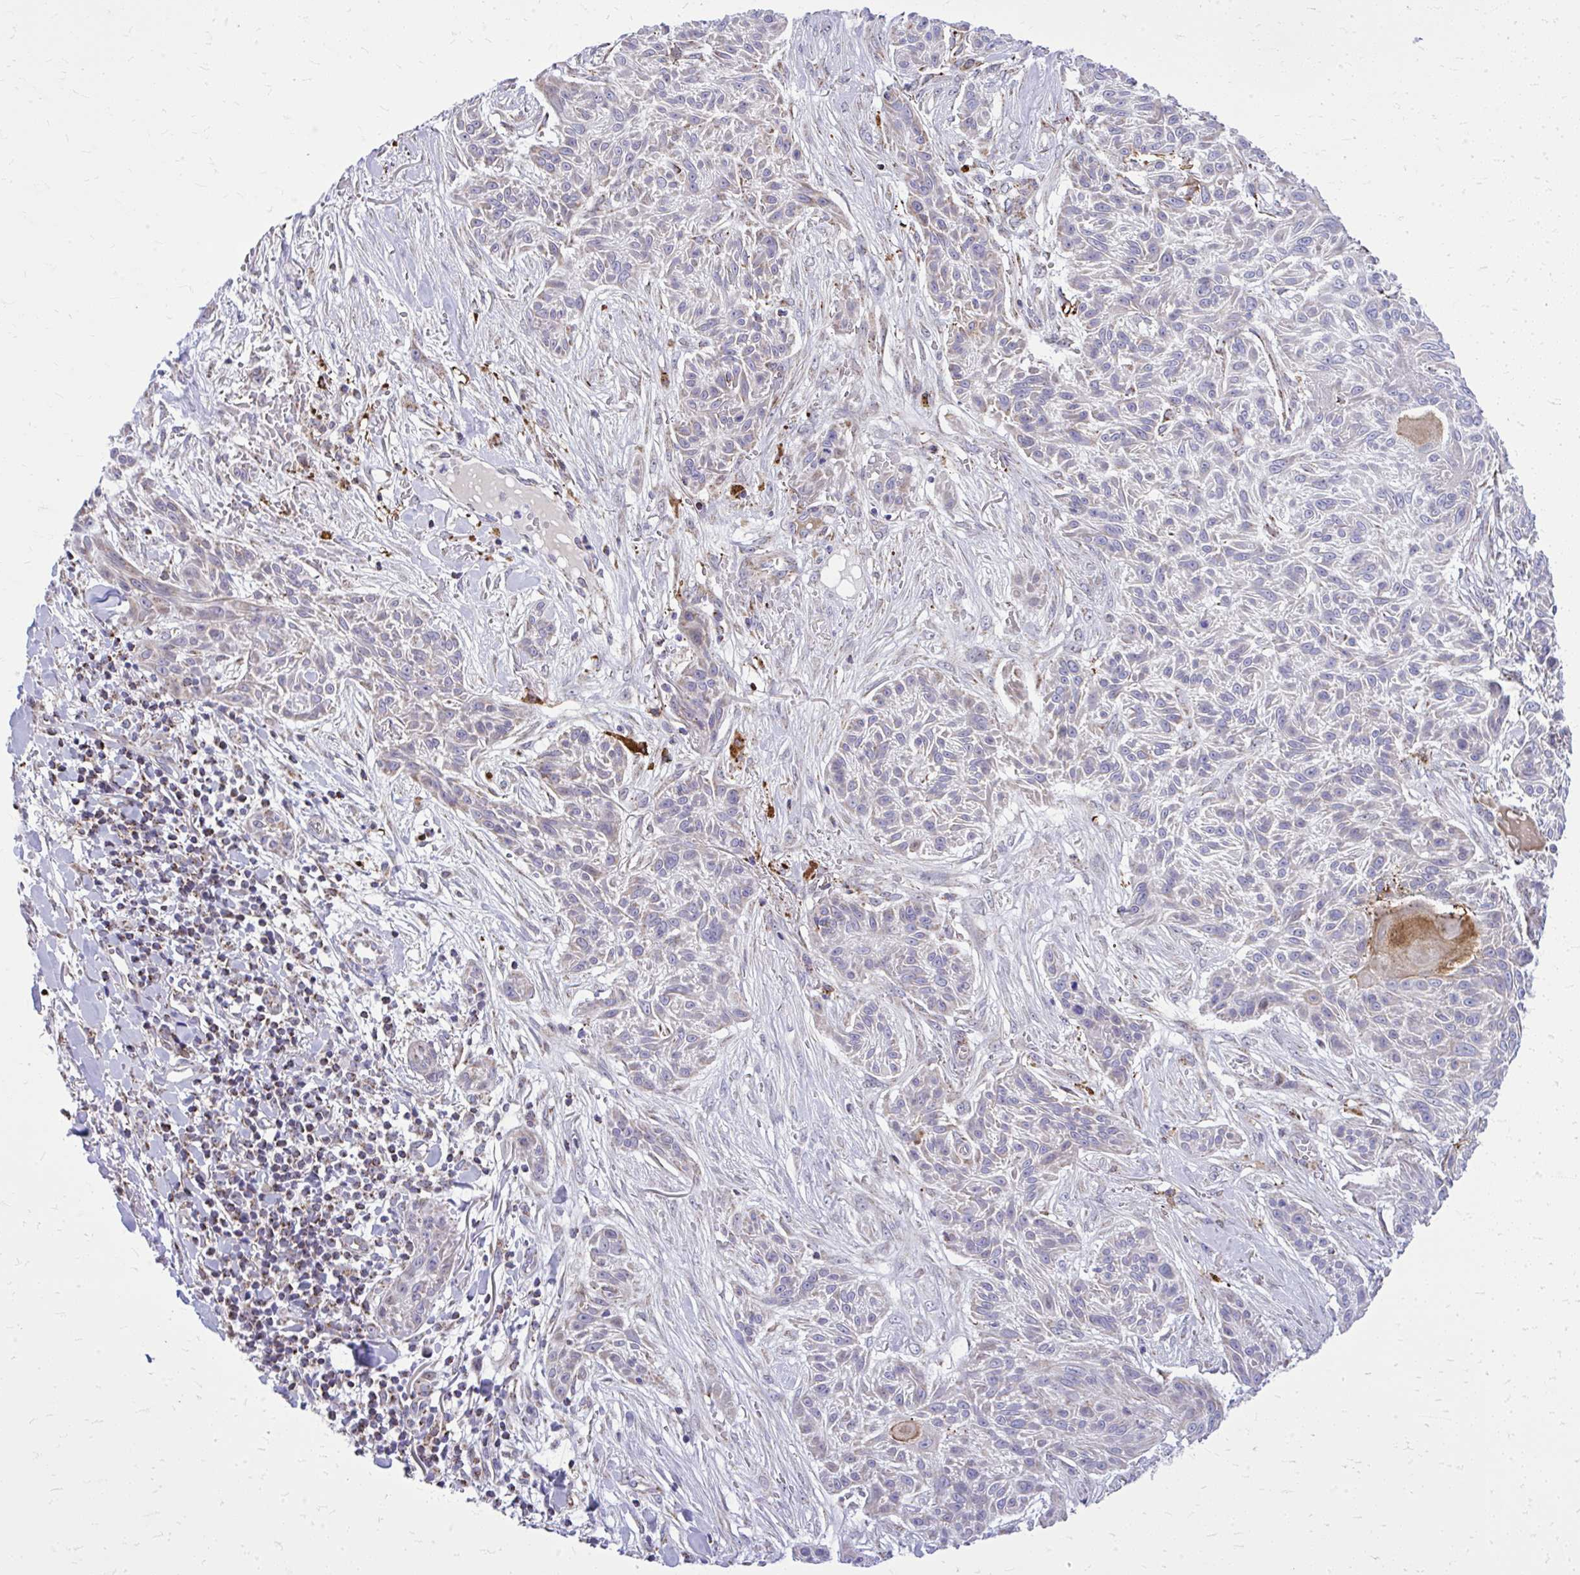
{"staining": {"intensity": "moderate", "quantity": "<25%", "location": "cytoplasmic/membranous"}, "tissue": "skin cancer", "cell_type": "Tumor cells", "image_type": "cancer", "snomed": [{"axis": "morphology", "description": "Squamous cell carcinoma, NOS"}, {"axis": "topography", "description": "Skin"}], "caption": "Skin cancer stained for a protein (brown) demonstrates moderate cytoplasmic/membranous positive expression in about <25% of tumor cells.", "gene": "ZNF362", "patient": {"sex": "male", "age": 86}}